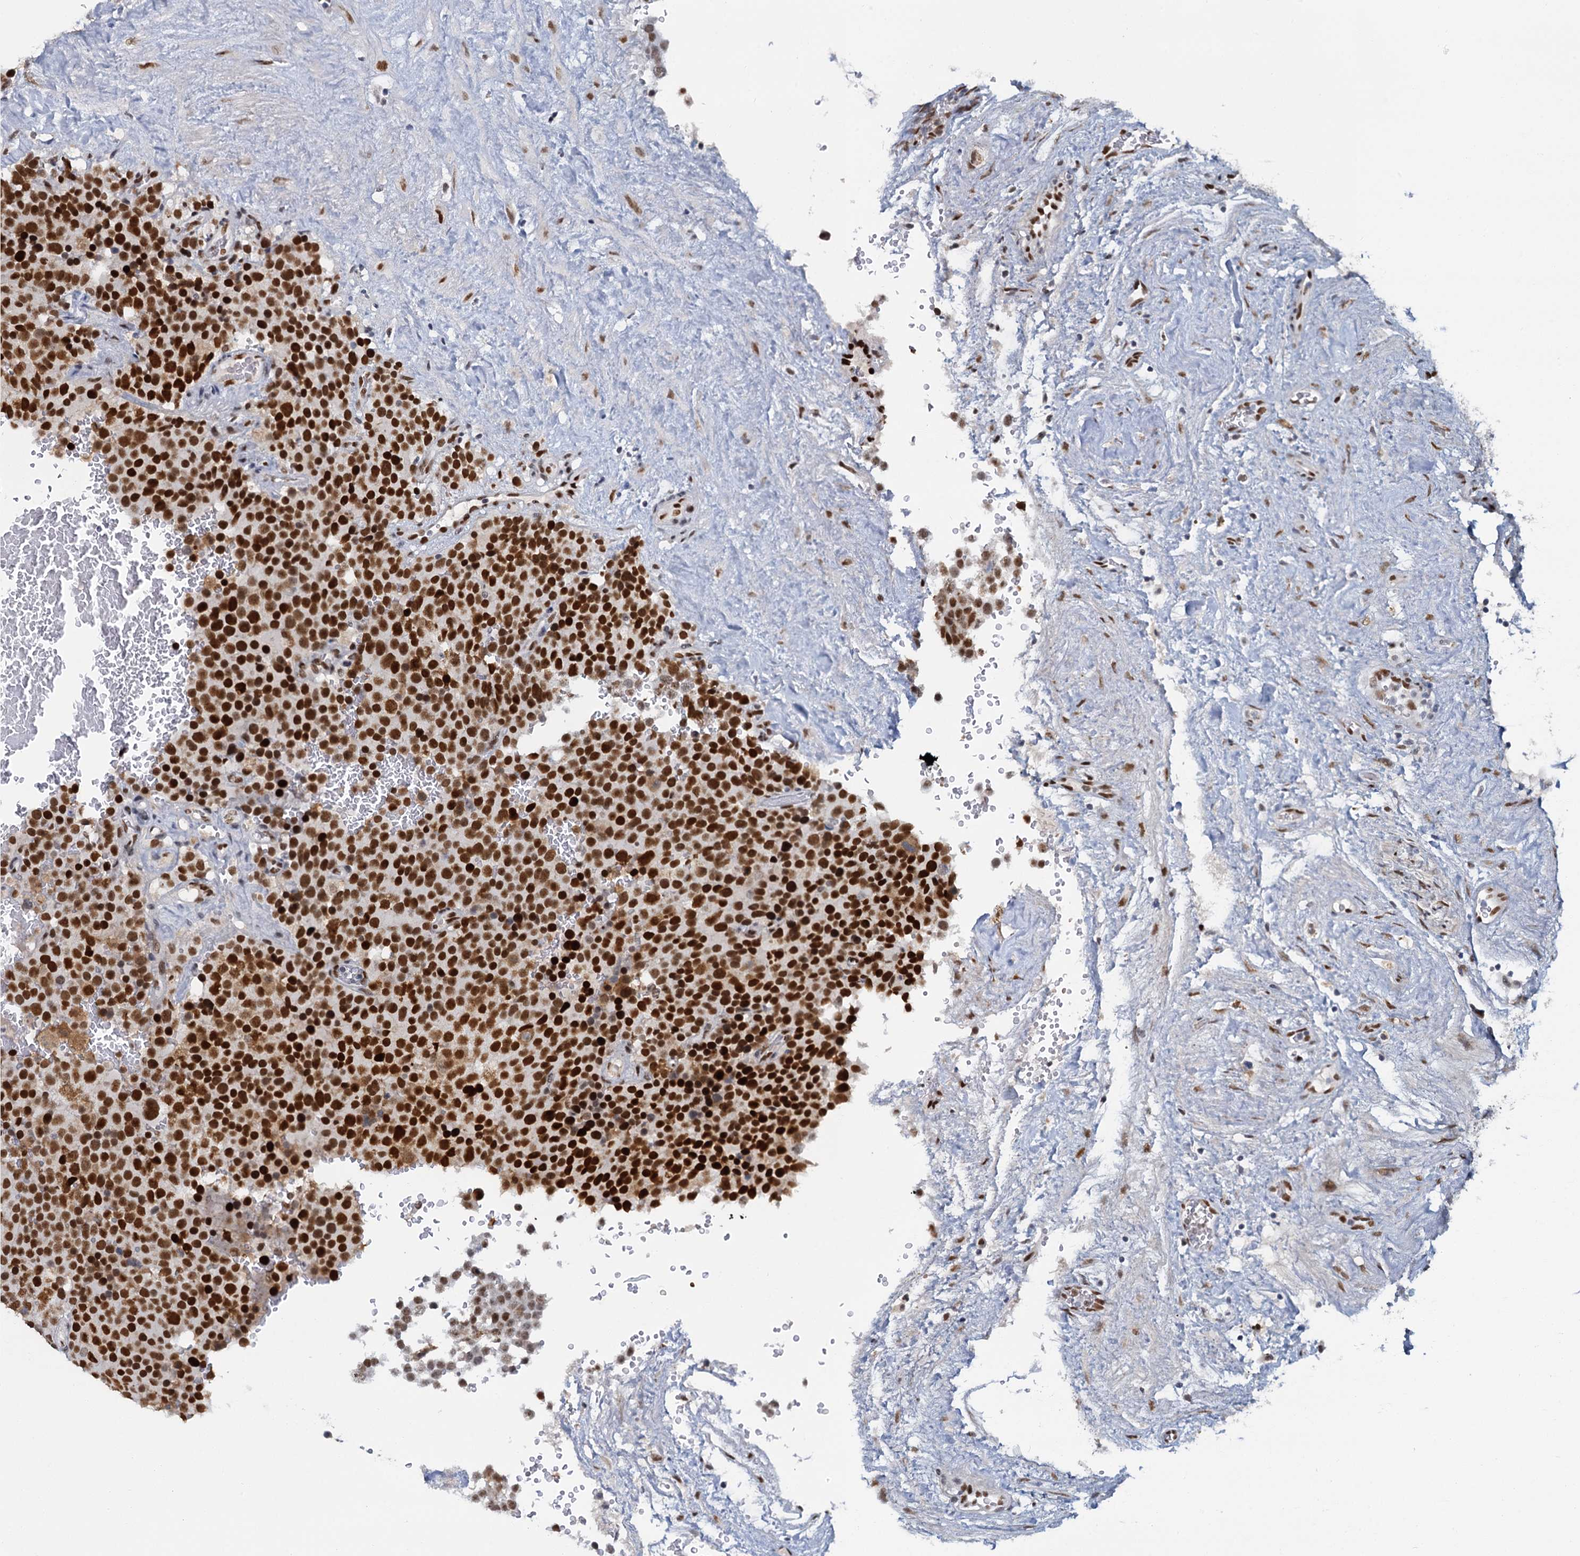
{"staining": {"intensity": "strong", "quantity": ">75%", "location": "nuclear"}, "tissue": "testis cancer", "cell_type": "Tumor cells", "image_type": "cancer", "snomed": [{"axis": "morphology", "description": "Seminoma, NOS"}, {"axis": "topography", "description": "Testis"}], "caption": "Testis cancer stained with DAB immunohistochemistry exhibits high levels of strong nuclear staining in approximately >75% of tumor cells.", "gene": "RPRD1A", "patient": {"sex": "male", "age": 71}}